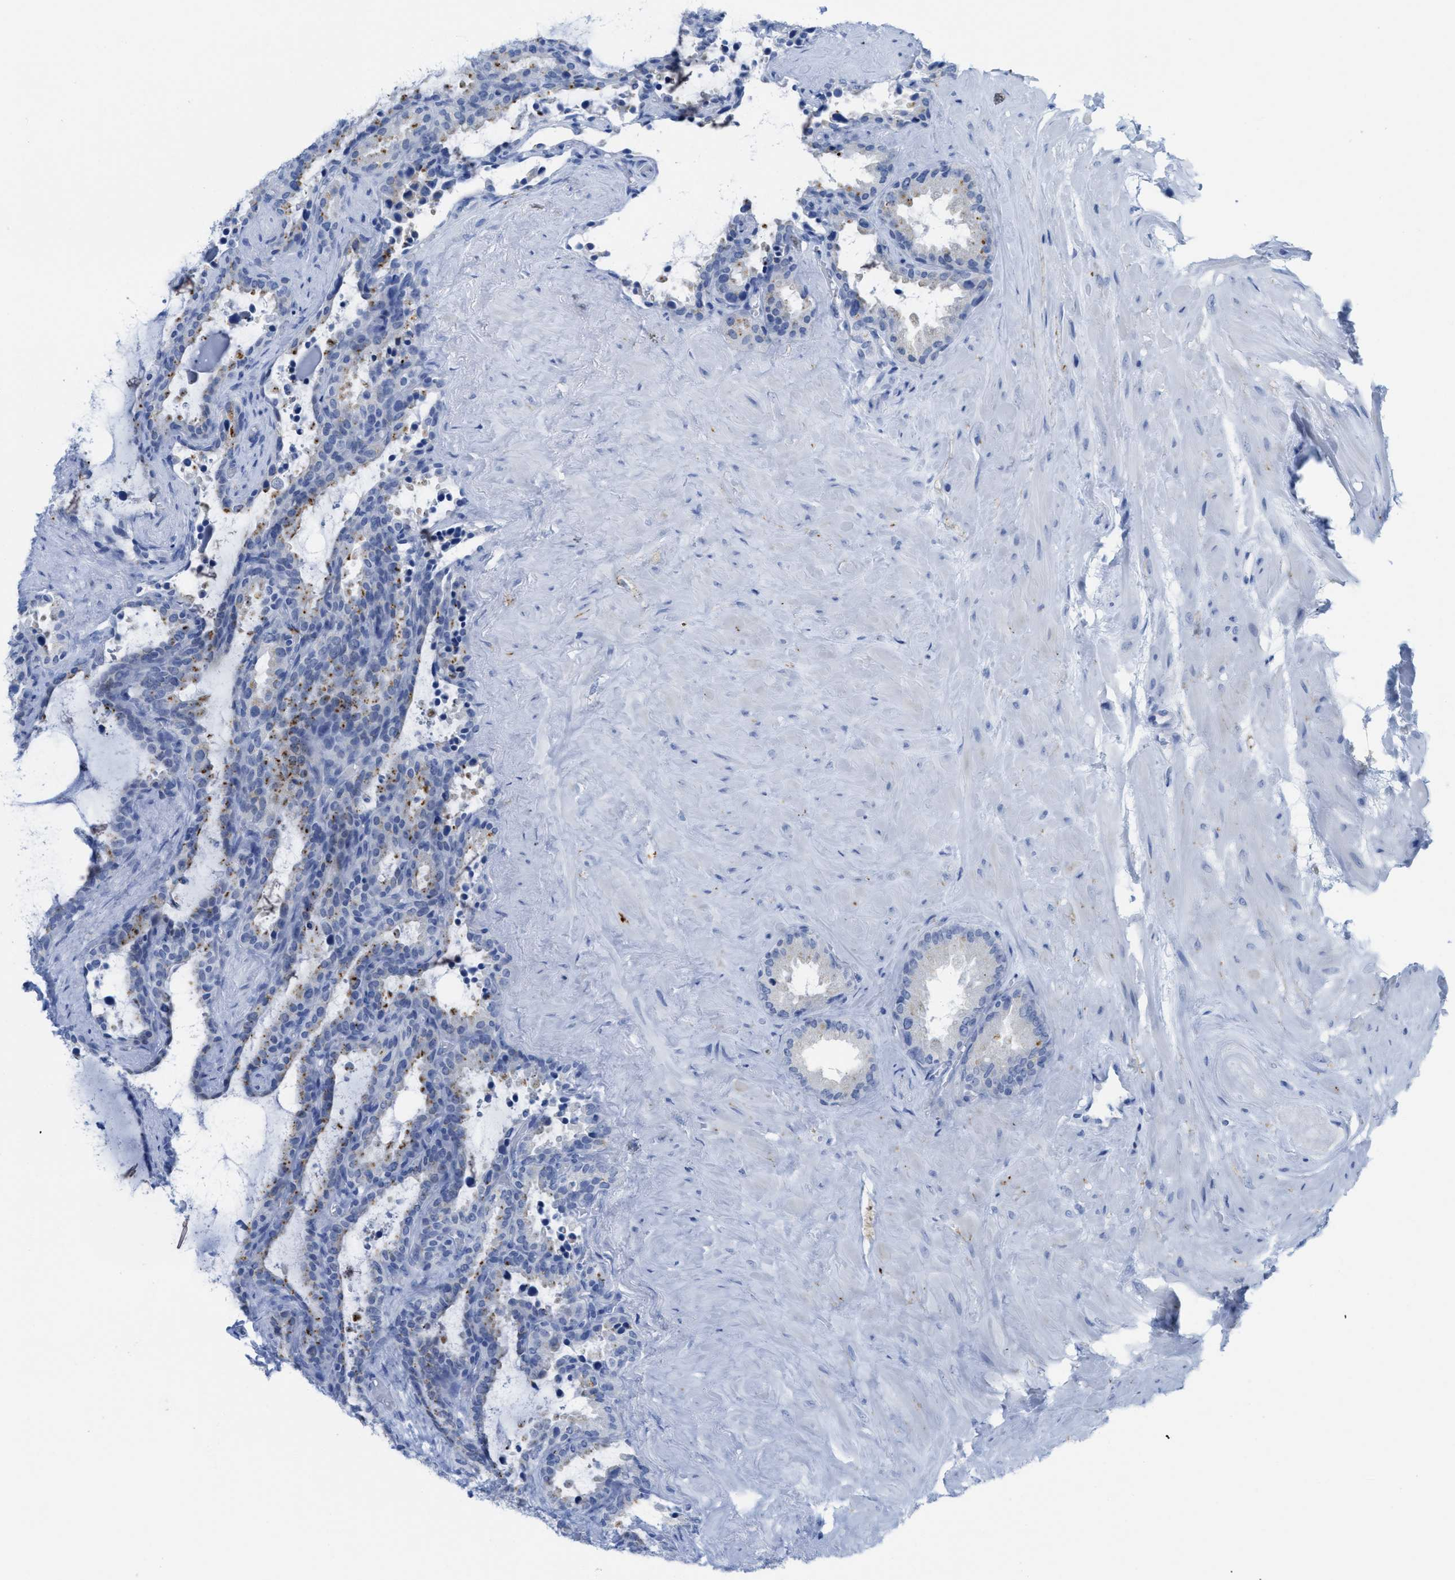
{"staining": {"intensity": "moderate", "quantity": "<25%", "location": "cytoplasmic/membranous"}, "tissue": "seminal vesicle", "cell_type": "Glandular cells", "image_type": "normal", "snomed": [{"axis": "morphology", "description": "Normal tissue, NOS"}, {"axis": "topography", "description": "Seminal veicle"}], "caption": "Immunohistochemistry staining of benign seminal vesicle, which displays low levels of moderate cytoplasmic/membranous positivity in approximately <25% of glandular cells indicating moderate cytoplasmic/membranous protein expression. The staining was performed using DAB (3,3'-diaminobenzidine) (brown) for protein detection and nuclei were counterstained in hematoxylin (blue).", "gene": "WDR4", "patient": {"sex": "male", "age": 46}}